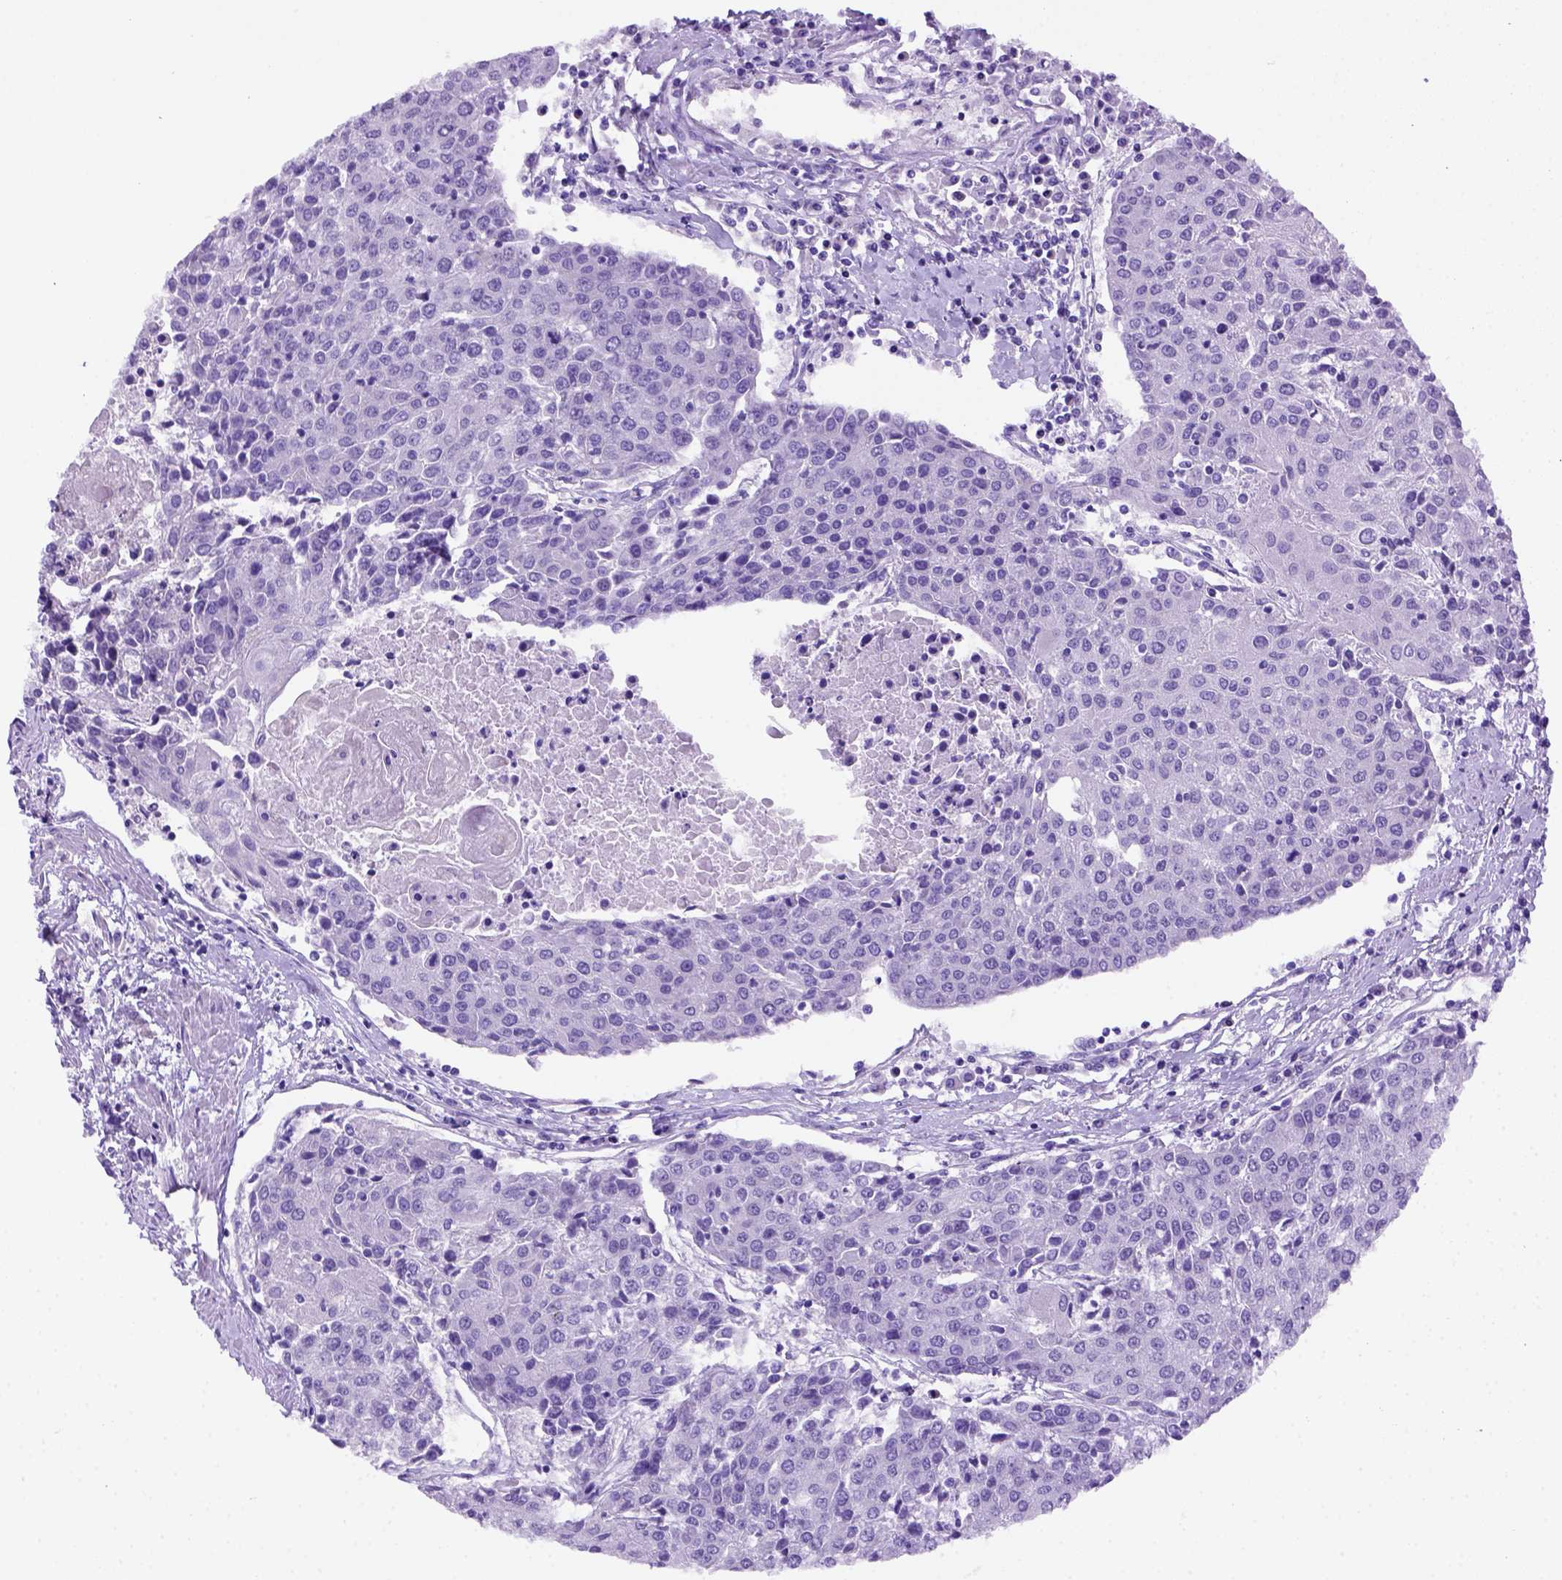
{"staining": {"intensity": "negative", "quantity": "none", "location": "none"}, "tissue": "urothelial cancer", "cell_type": "Tumor cells", "image_type": "cancer", "snomed": [{"axis": "morphology", "description": "Urothelial carcinoma, High grade"}, {"axis": "topography", "description": "Urinary bladder"}], "caption": "This photomicrograph is of urothelial carcinoma (high-grade) stained with immunohistochemistry (IHC) to label a protein in brown with the nuclei are counter-stained blue. There is no staining in tumor cells. (Stains: DAB immunohistochemistry with hematoxylin counter stain, Microscopy: brightfield microscopy at high magnification).", "gene": "FOXI1", "patient": {"sex": "female", "age": 85}}